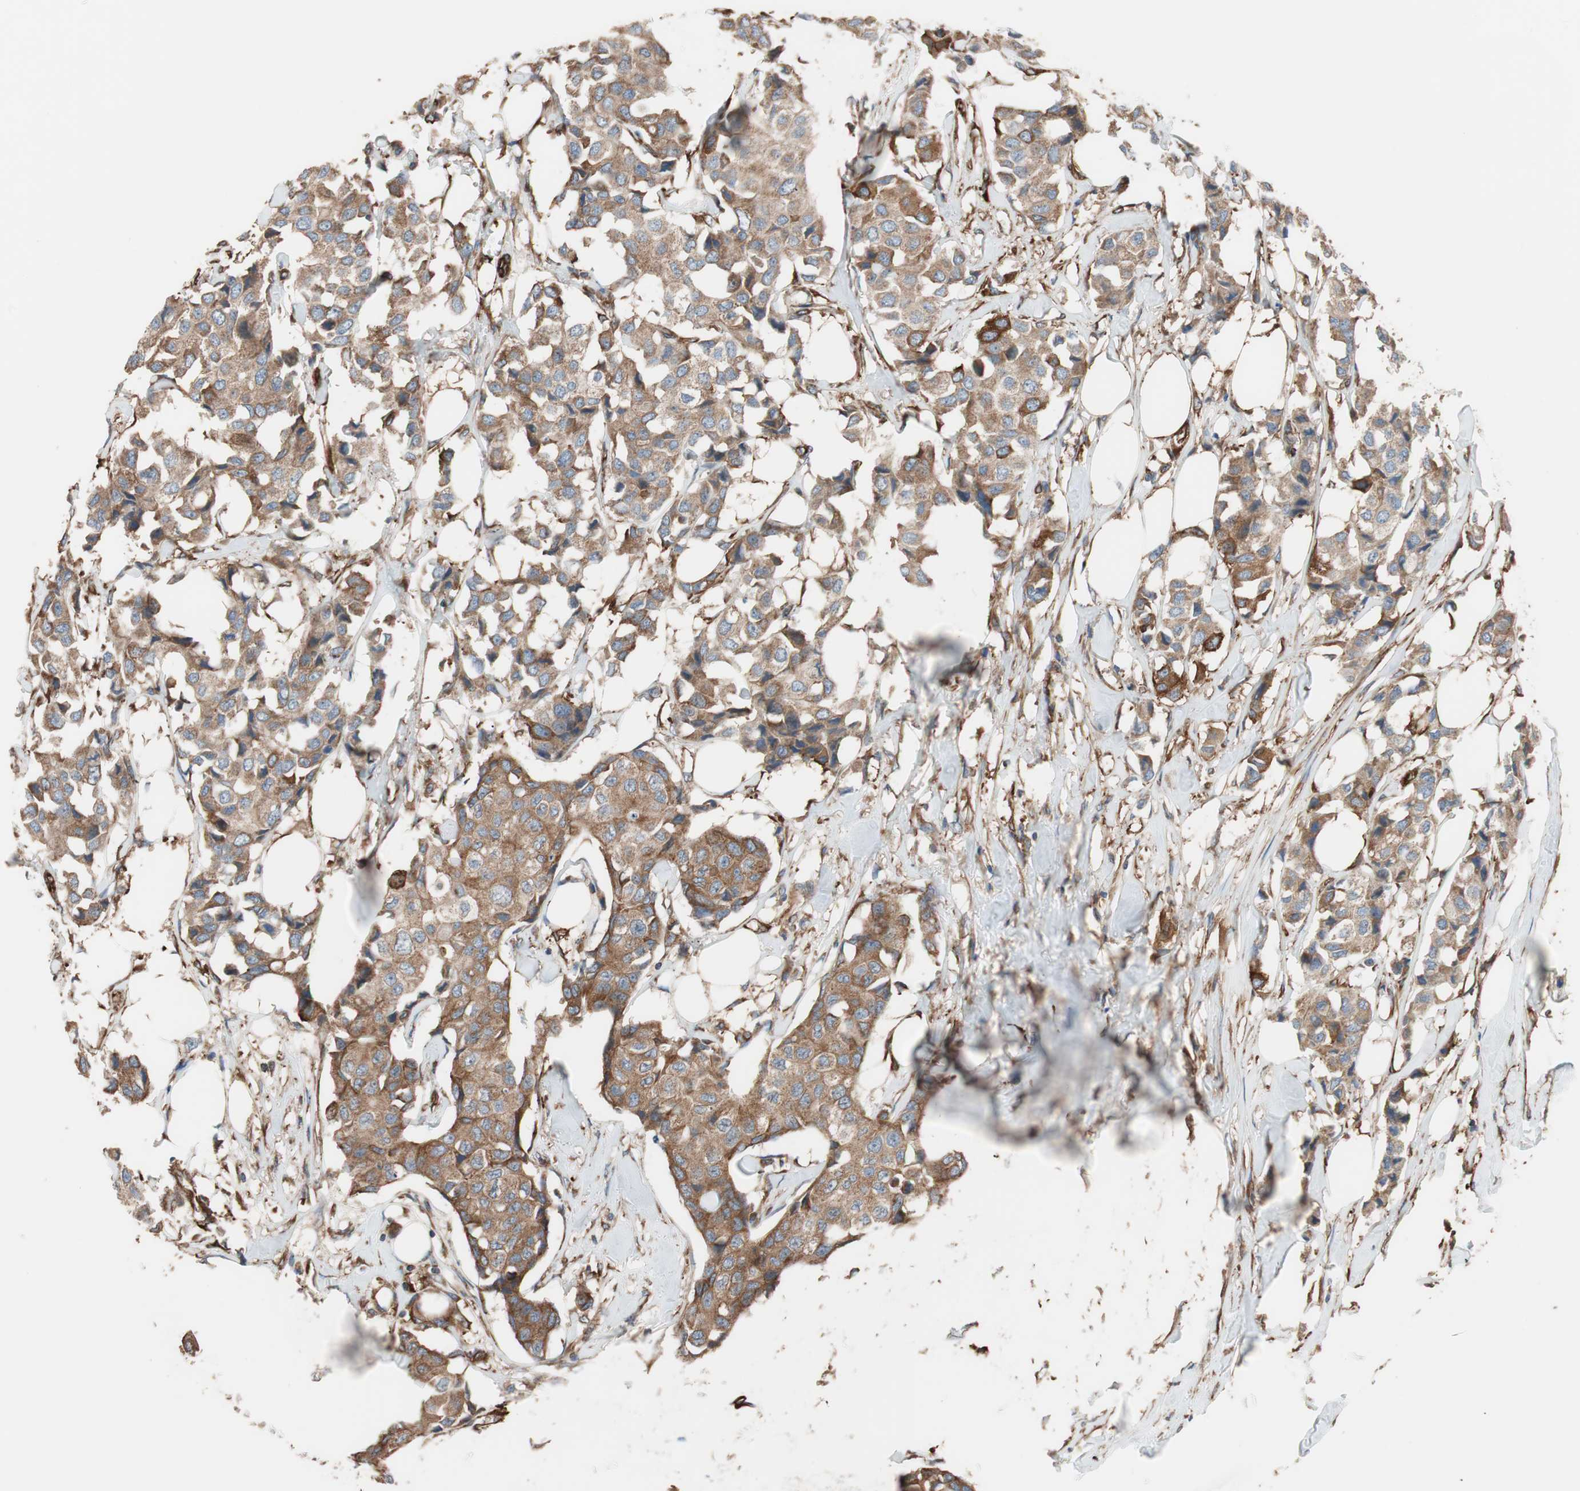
{"staining": {"intensity": "moderate", "quantity": ">75%", "location": "cytoplasmic/membranous"}, "tissue": "breast cancer", "cell_type": "Tumor cells", "image_type": "cancer", "snomed": [{"axis": "morphology", "description": "Duct carcinoma"}, {"axis": "topography", "description": "Breast"}], "caption": "Breast cancer (intraductal carcinoma) stained for a protein shows moderate cytoplasmic/membranous positivity in tumor cells. The staining is performed using DAB (3,3'-diaminobenzidine) brown chromogen to label protein expression. The nuclei are counter-stained blue using hematoxylin.", "gene": "GPSM2", "patient": {"sex": "female", "age": 80}}